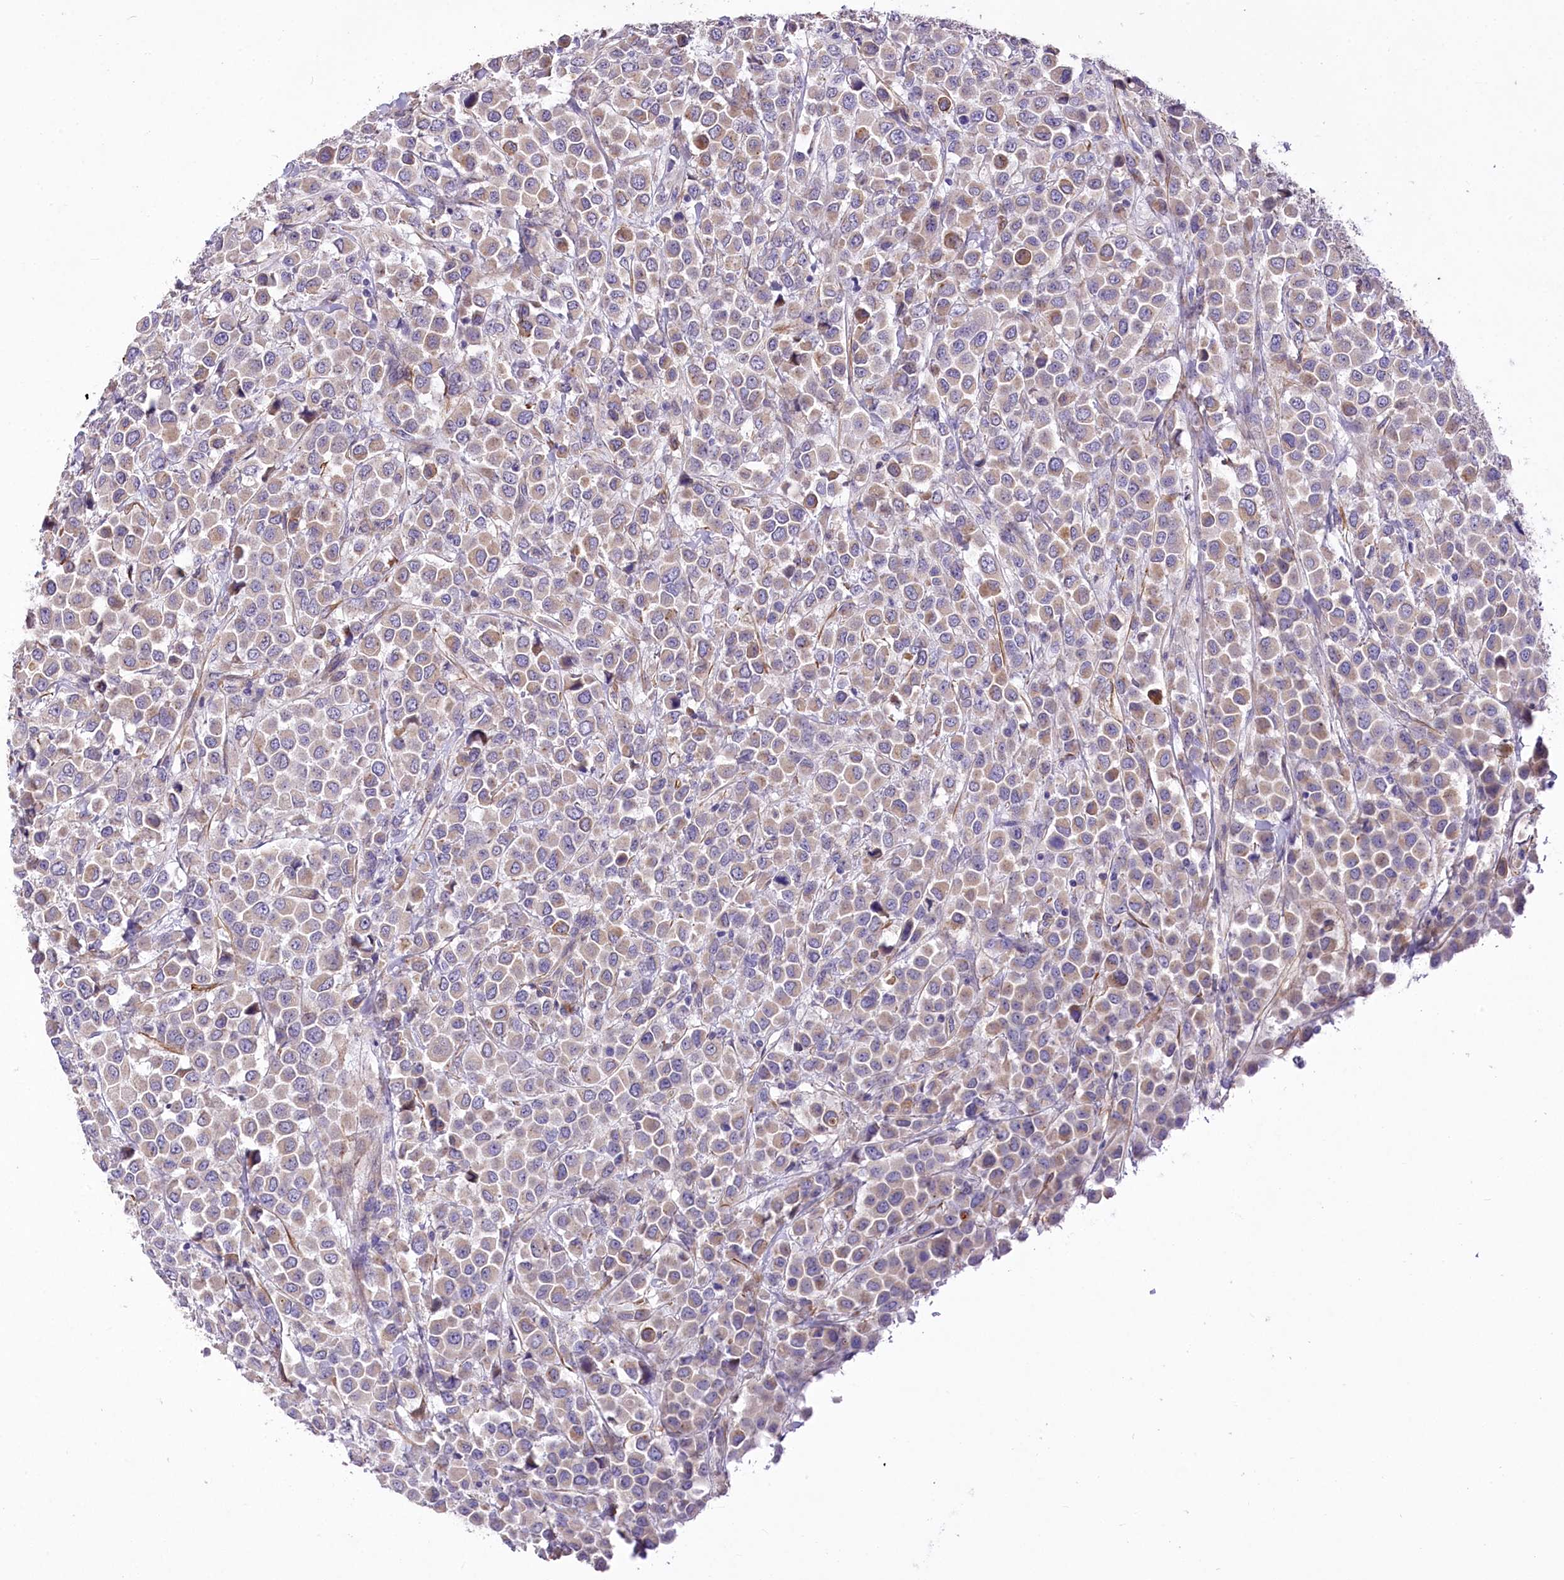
{"staining": {"intensity": "moderate", "quantity": "<25%", "location": "cytoplasmic/membranous"}, "tissue": "breast cancer", "cell_type": "Tumor cells", "image_type": "cancer", "snomed": [{"axis": "morphology", "description": "Duct carcinoma"}, {"axis": "topography", "description": "Breast"}], "caption": "This is a micrograph of immunohistochemistry staining of invasive ductal carcinoma (breast), which shows moderate expression in the cytoplasmic/membranous of tumor cells.", "gene": "RDH16", "patient": {"sex": "female", "age": 61}}